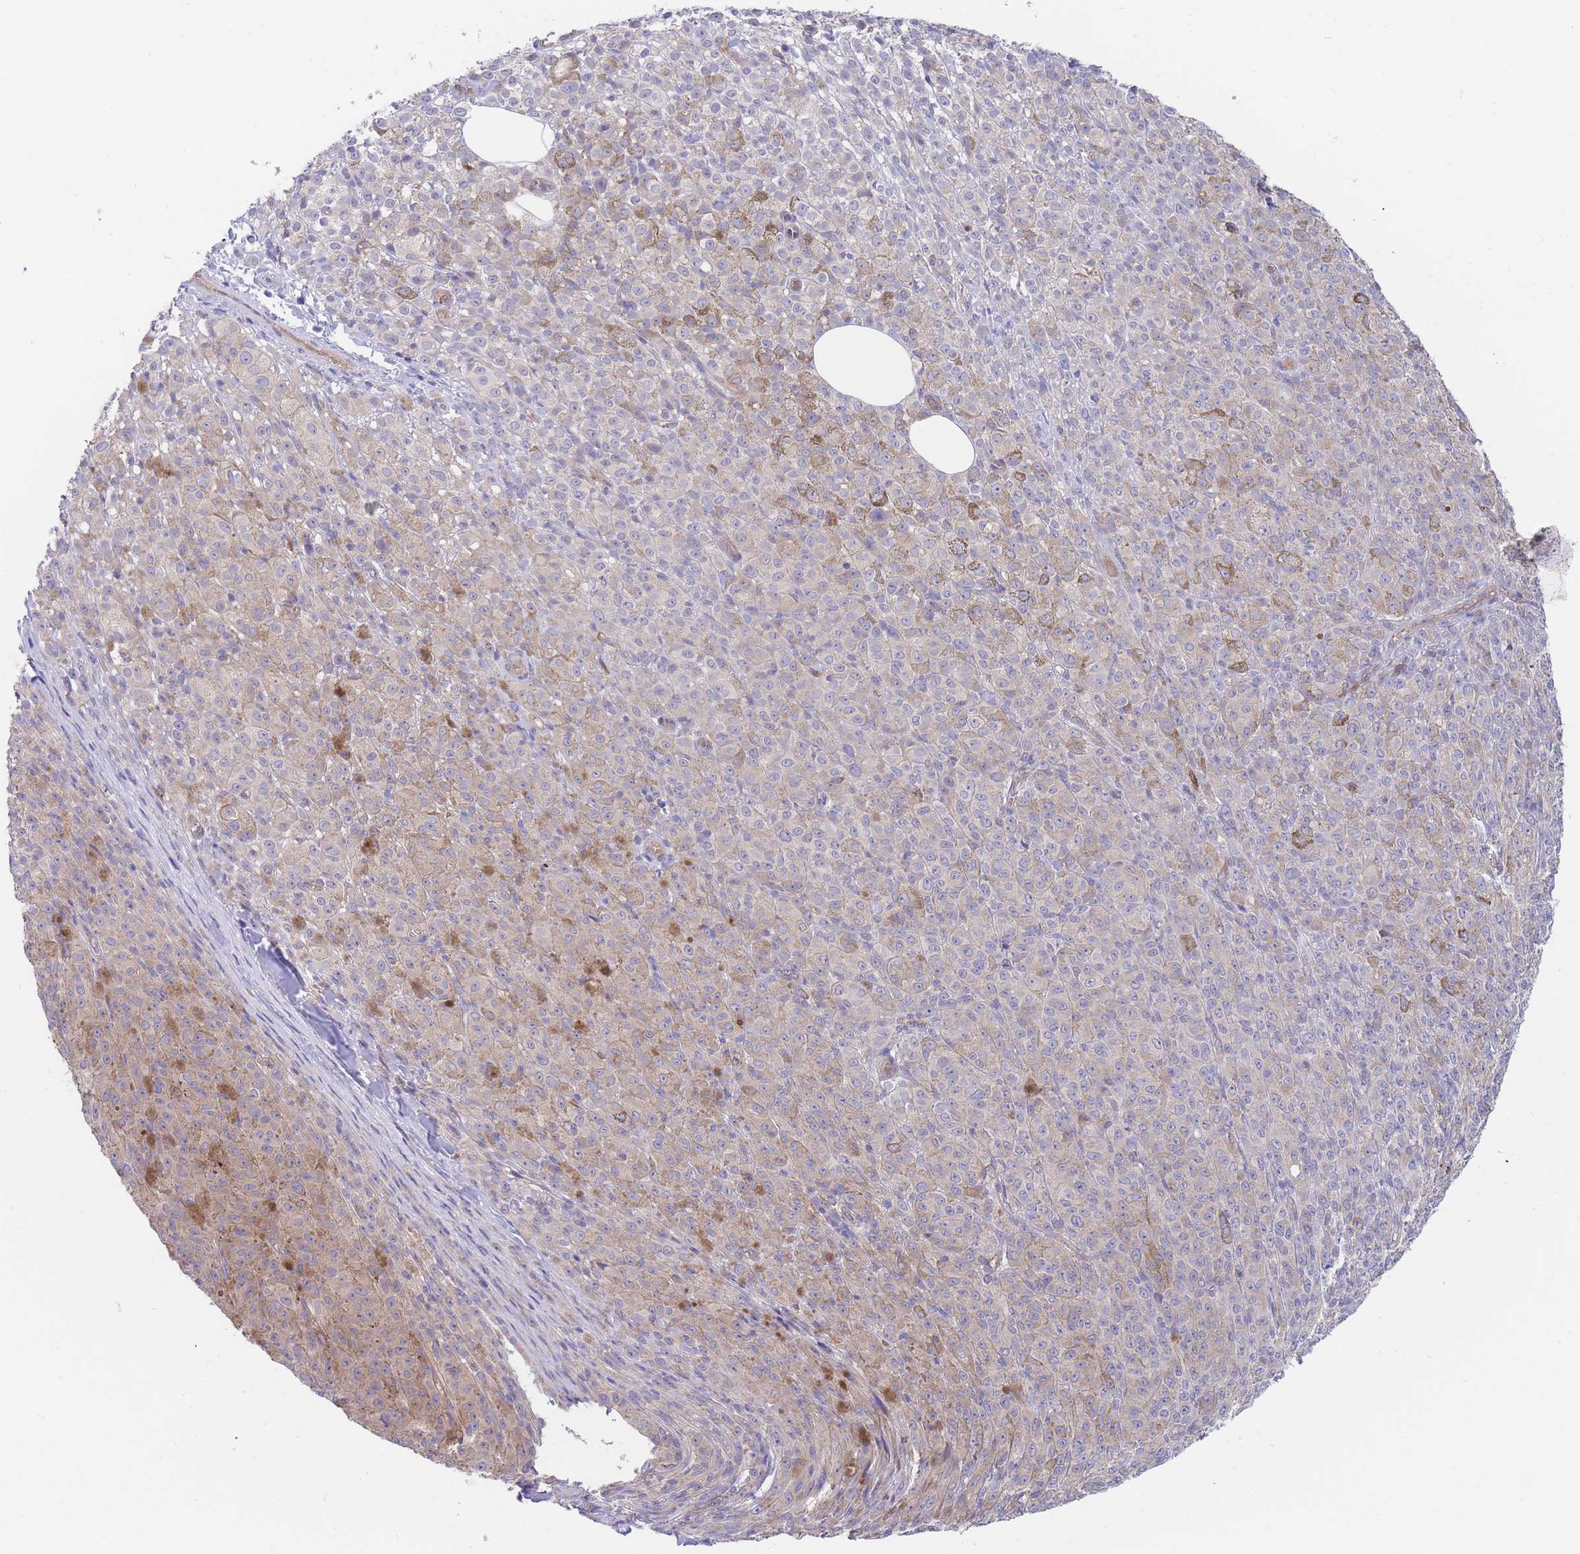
{"staining": {"intensity": "weak", "quantity": "<25%", "location": "cytoplasmic/membranous"}, "tissue": "melanoma", "cell_type": "Tumor cells", "image_type": "cancer", "snomed": [{"axis": "morphology", "description": "Malignant melanoma, NOS"}, {"axis": "topography", "description": "Skin"}], "caption": "There is no significant positivity in tumor cells of malignant melanoma.", "gene": "ZNF281", "patient": {"sex": "female", "age": 52}}